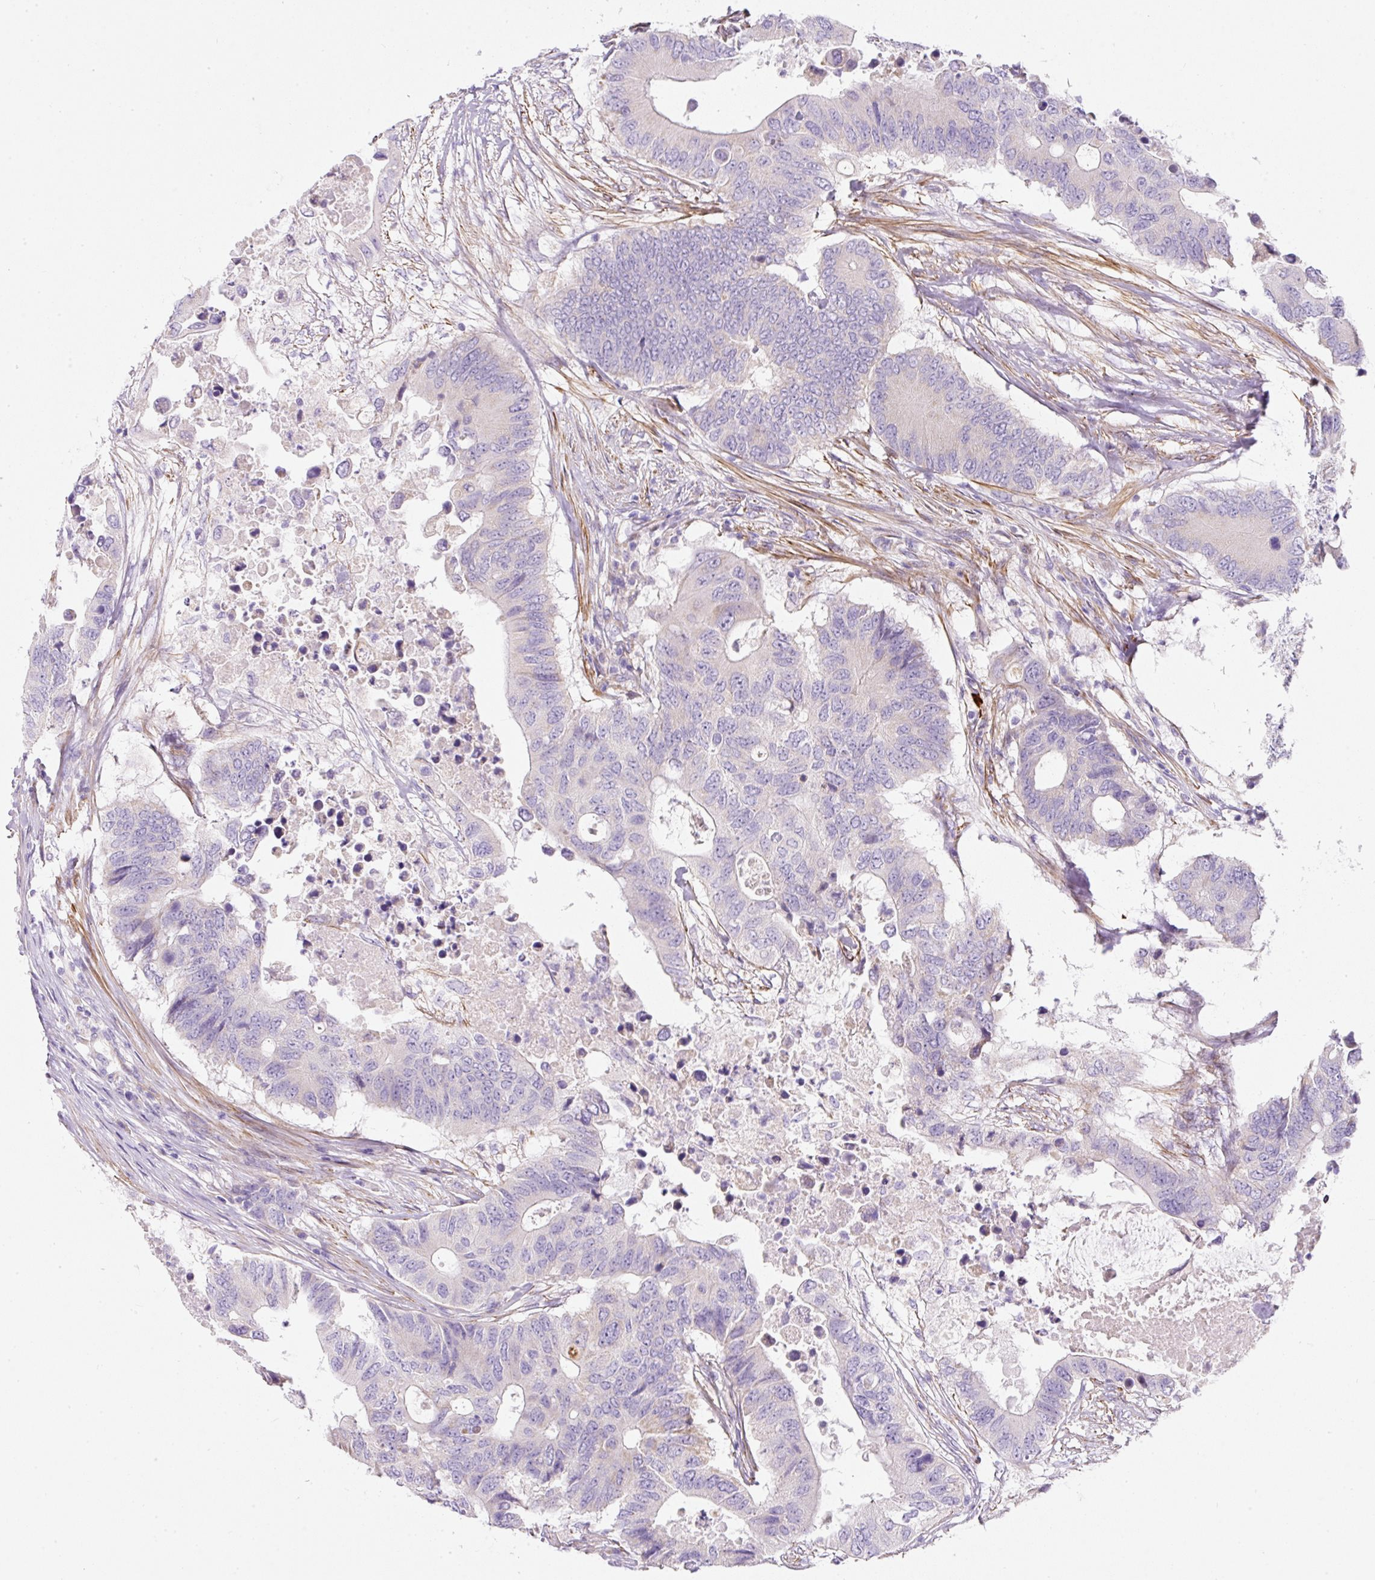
{"staining": {"intensity": "negative", "quantity": "none", "location": "none"}, "tissue": "colorectal cancer", "cell_type": "Tumor cells", "image_type": "cancer", "snomed": [{"axis": "morphology", "description": "Adenocarcinoma, NOS"}, {"axis": "topography", "description": "Colon"}], "caption": "Immunohistochemistry image of human adenocarcinoma (colorectal) stained for a protein (brown), which demonstrates no positivity in tumor cells.", "gene": "ERAP2", "patient": {"sex": "male", "age": 71}}